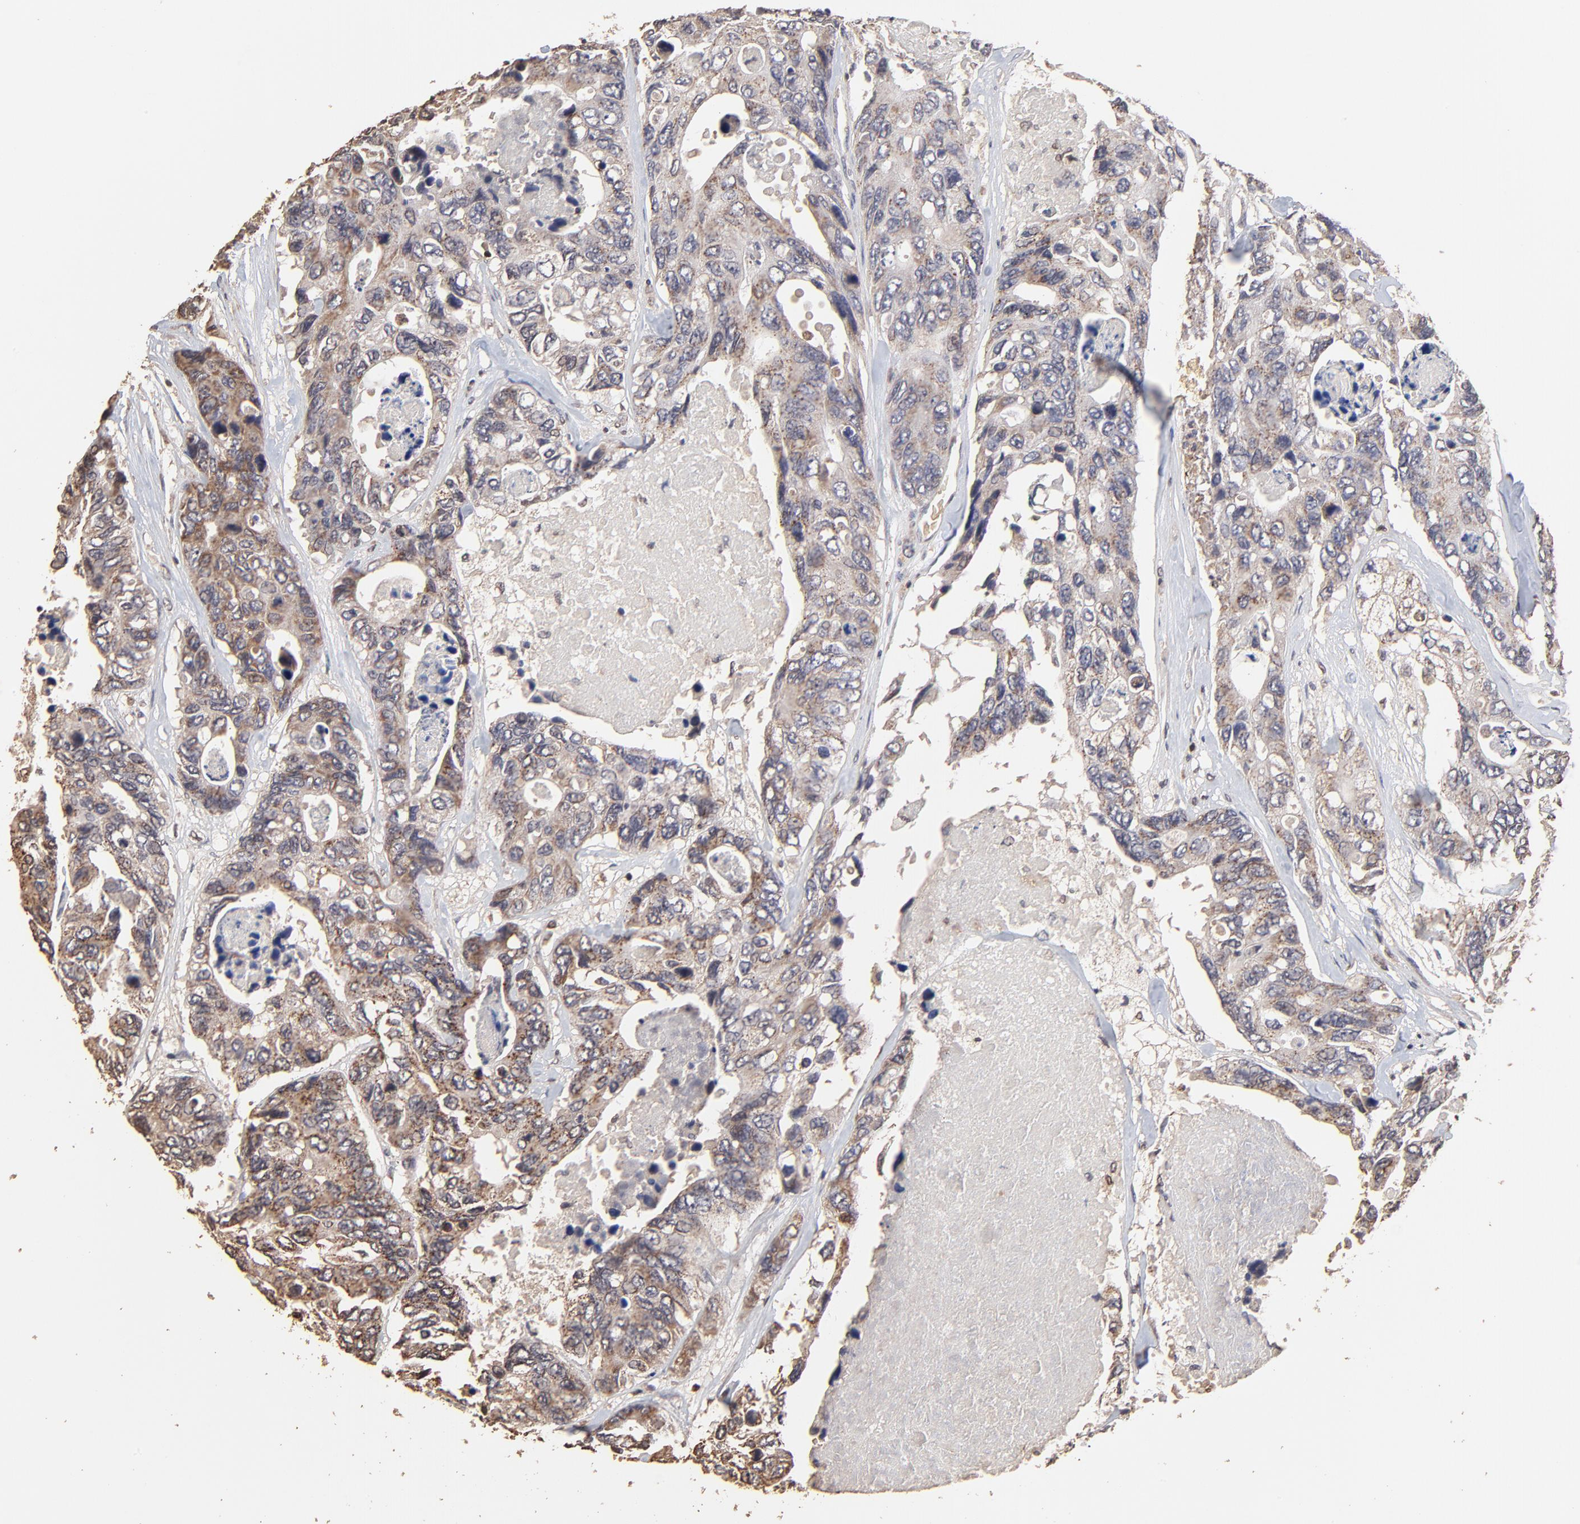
{"staining": {"intensity": "weak", "quantity": ">75%", "location": "cytoplasmic/membranous"}, "tissue": "colorectal cancer", "cell_type": "Tumor cells", "image_type": "cancer", "snomed": [{"axis": "morphology", "description": "Adenocarcinoma, NOS"}, {"axis": "topography", "description": "Colon"}], "caption": "Tumor cells exhibit weak cytoplasmic/membranous expression in about >75% of cells in colorectal cancer (adenocarcinoma). (DAB IHC, brown staining for protein, blue staining for nuclei).", "gene": "CASP1", "patient": {"sex": "female", "age": 86}}